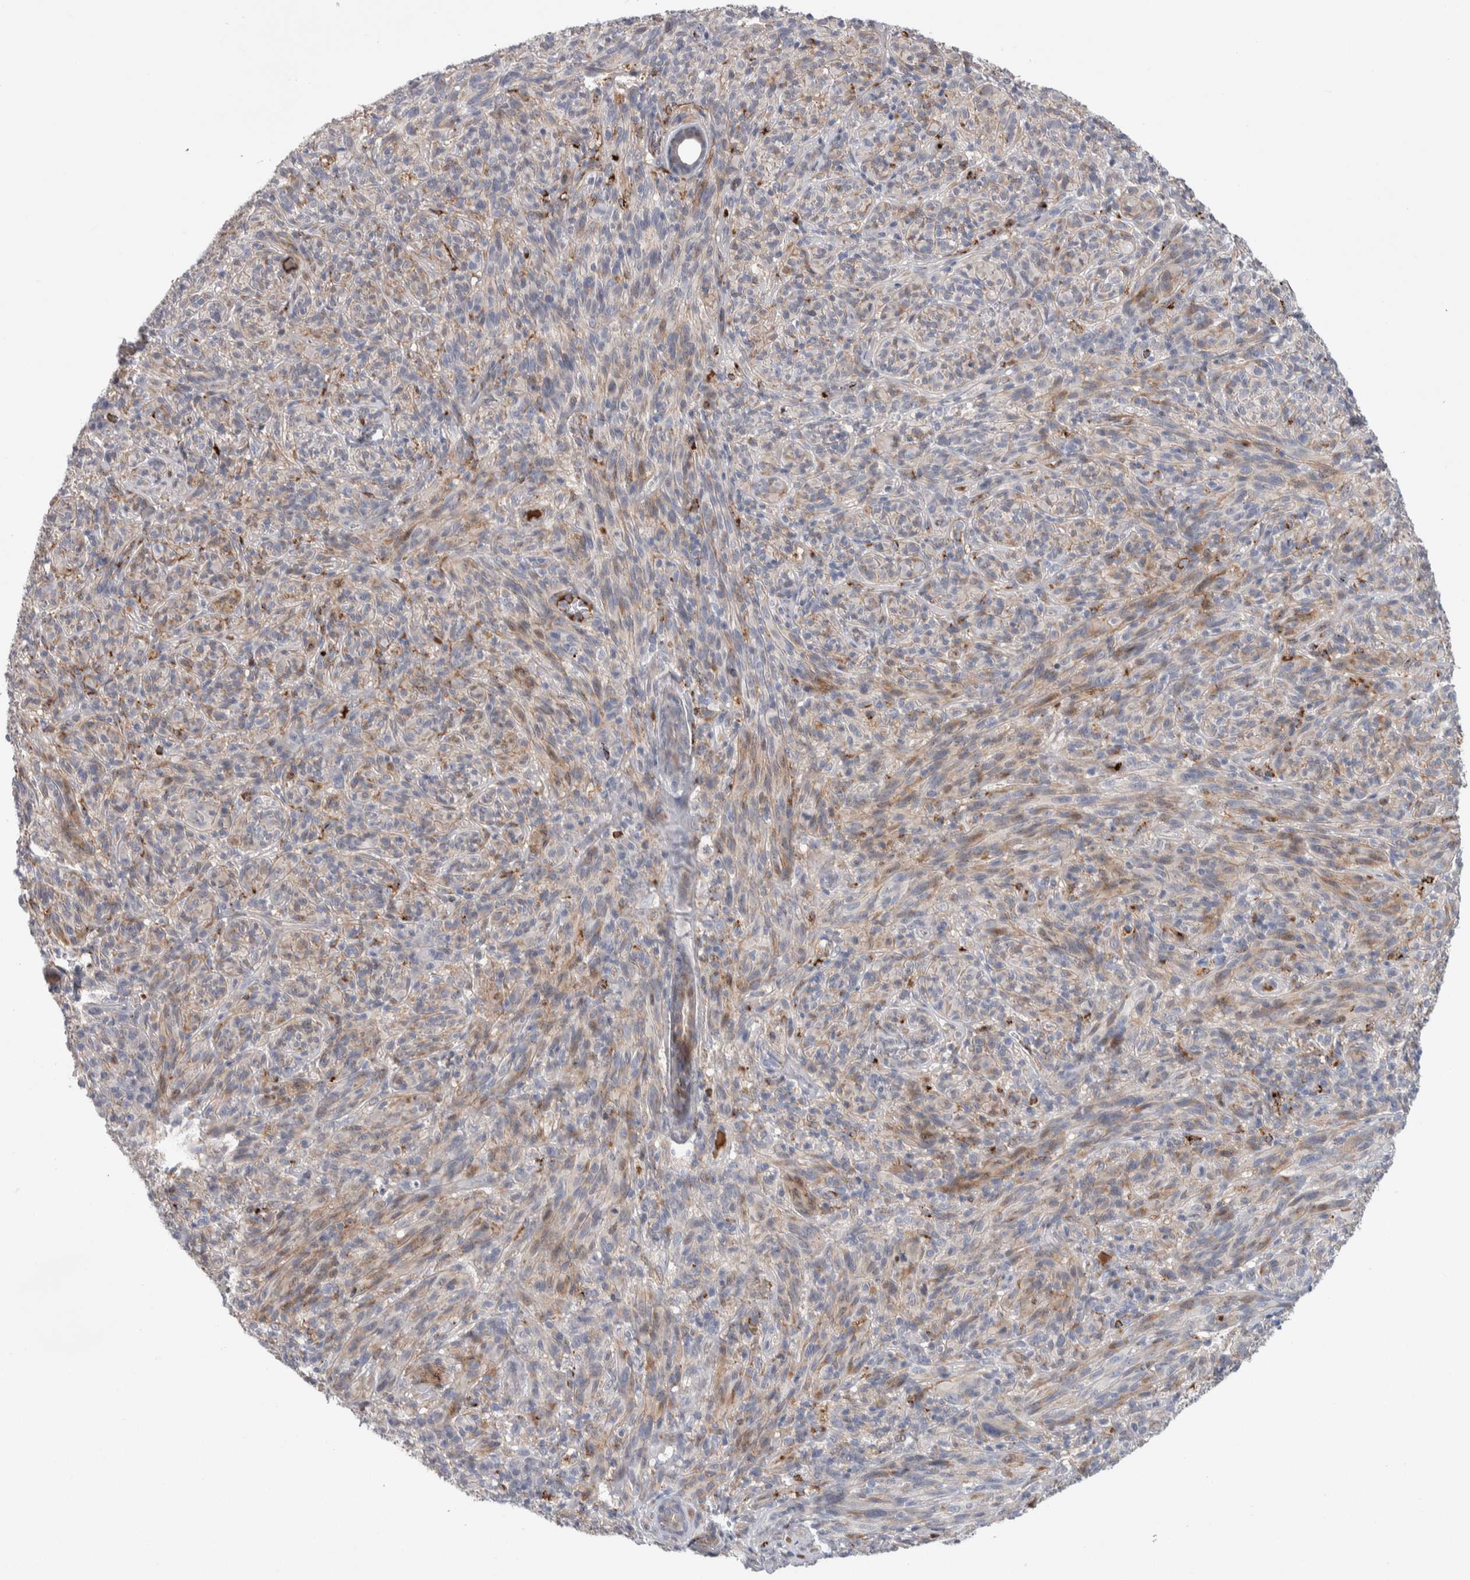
{"staining": {"intensity": "weak", "quantity": "25%-75%", "location": "cytoplasmic/membranous"}, "tissue": "melanoma", "cell_type": "Tumor cells", "image_type": "cancer", "snomed": [{"axis": "morphology", "description": "Malignant melanoma, NOS"}, {"axis": "topography", "description": "Skin of head"}], "caption": "An image of human malignant melanoma stained for a protein exhibits weak cytoplasmic/membranous brown staining in tumor cells. (DAB (3,3'-diaminobenzidine) IHC, brown staining for protein, blue staining for nuclei).", "gene": "PSMG3", "patient": {"sex": "male", "age": 96}}